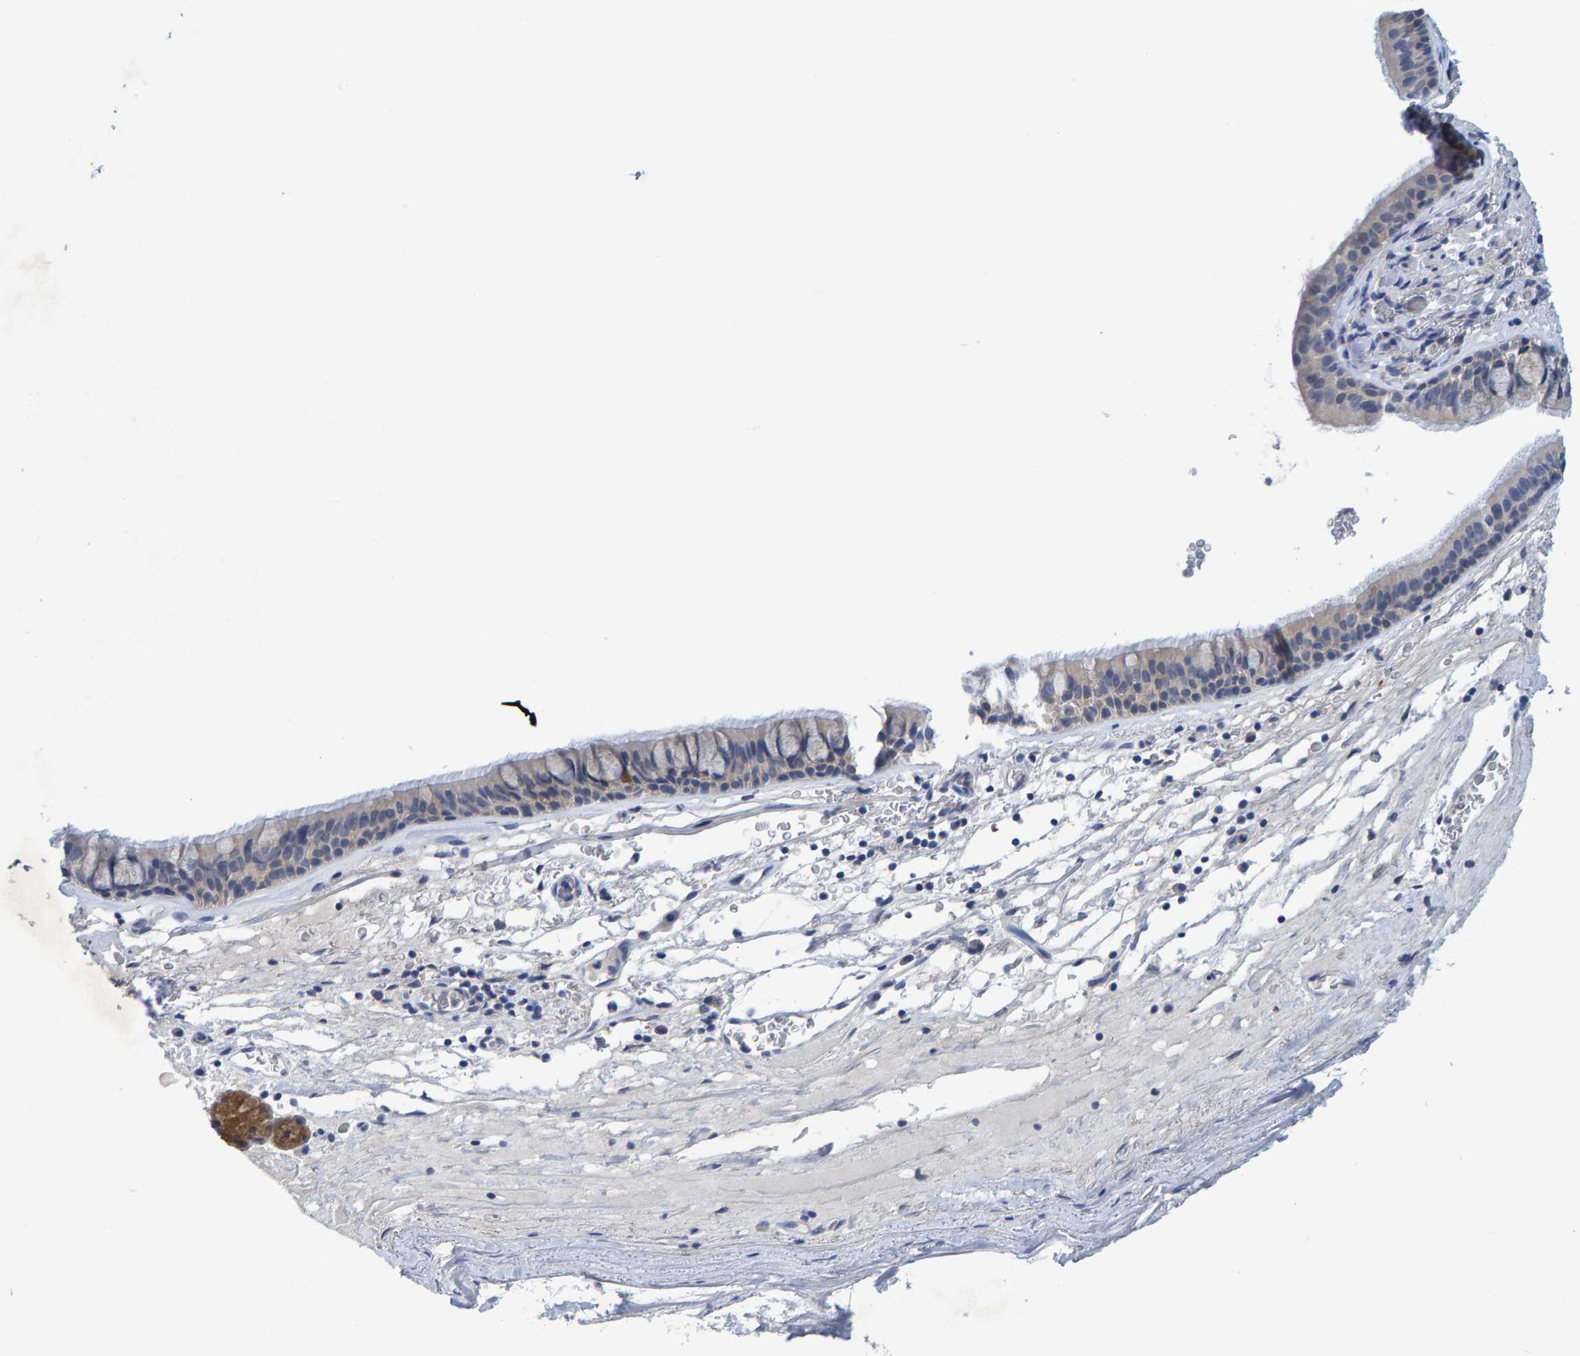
{"staining": {"intensity": "negative", "quantity": "none", "location": "none"}, "tissue": "bronchus", "cell_type": "Respiratory epithelial cells", "image_type": "normal", "snomed": [{"axis": "morphology", "description": "Normal tissue, NOS"}, {"axis": "topography", "description": "Cartilage tissue"}], "caption": "Immunohistochemical staining of benign human bronchus shows no significant positivity in respiratory epithelial cells. (DAB immunohistochemistry with hematoxylin counter stain).", "gene": "ALAD", "patient": {"sex": "female", "age": 63}}